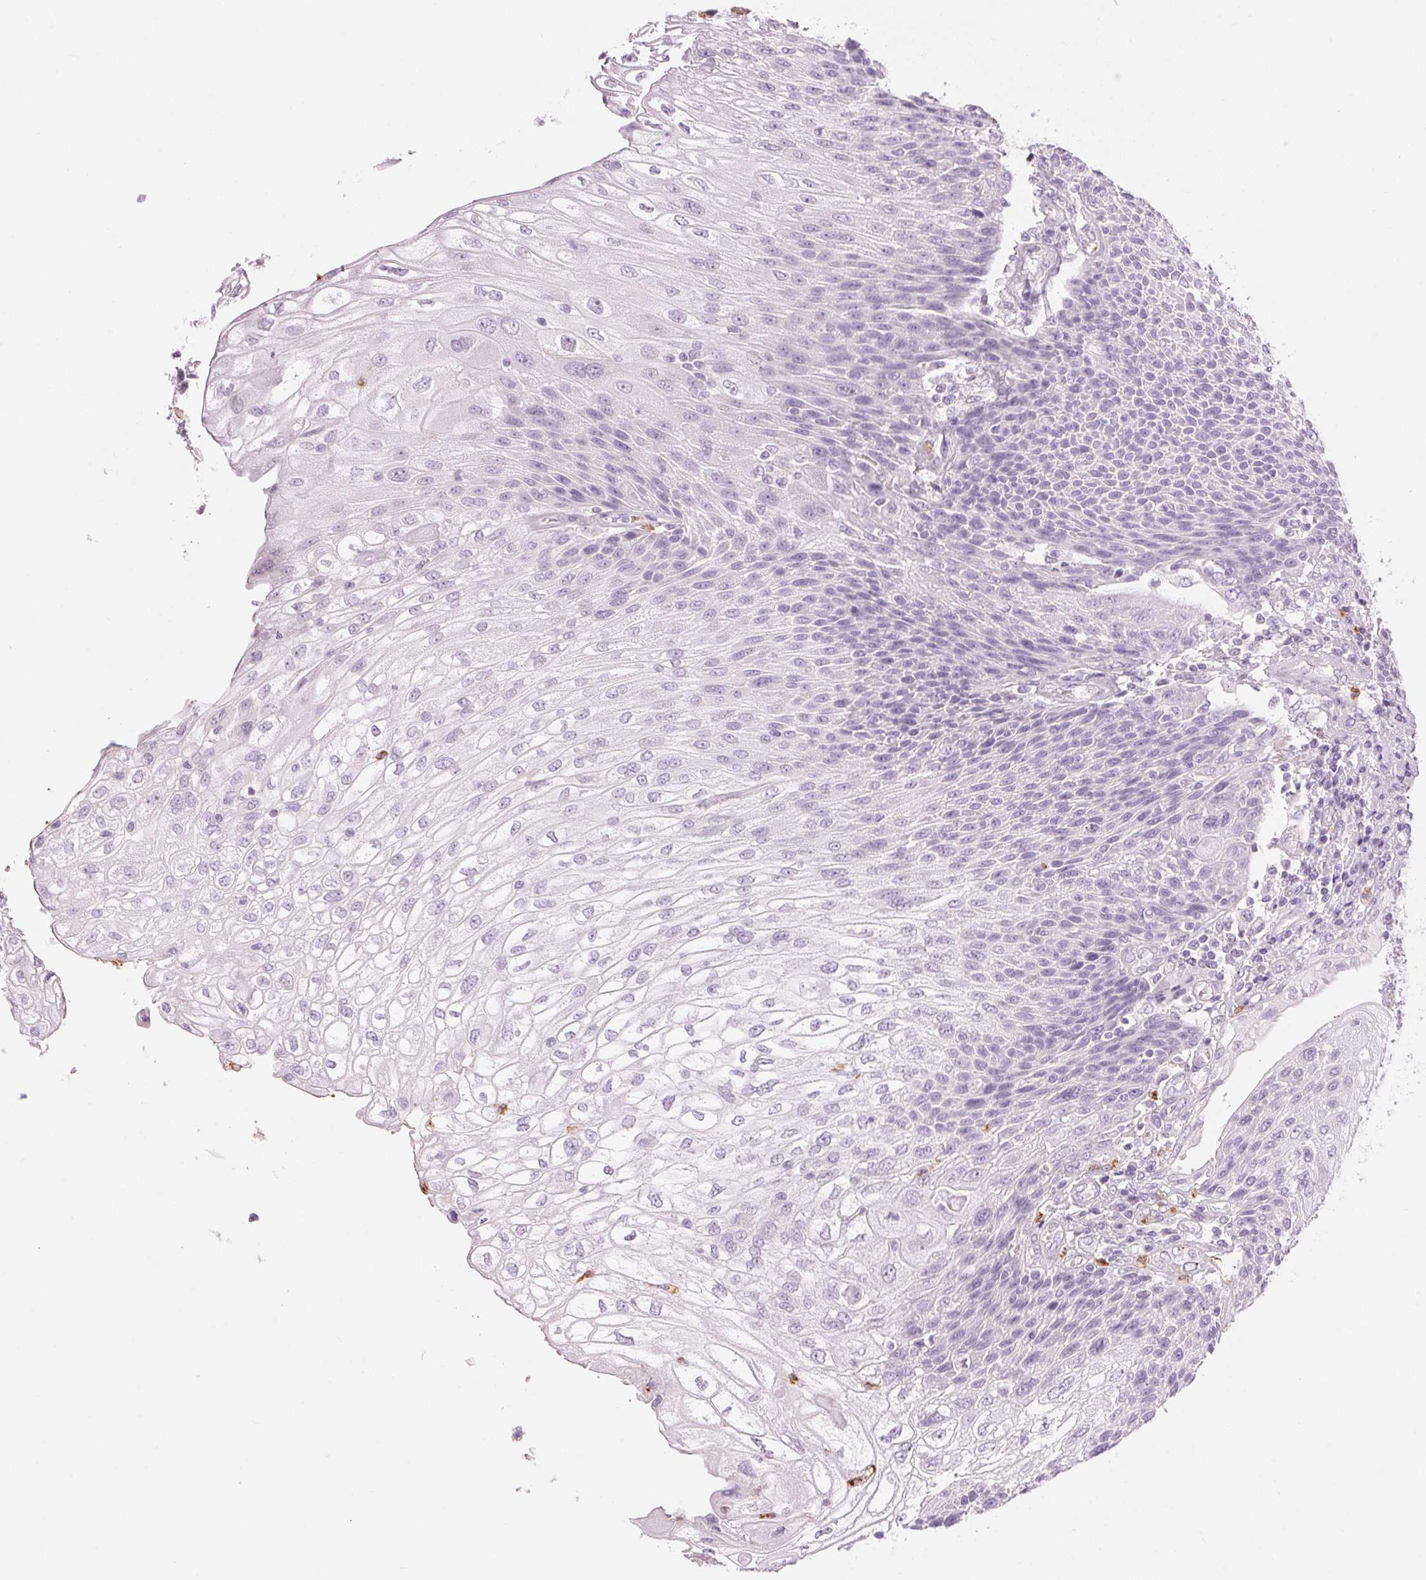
{"staining": {"intensity": "negative", "quantity": "none", "location": "none"}, "tissue": "urothelial cancer", "cell_type": "Tumor cells", "image_type": "cancer", "snomed": [{"axis": "morphology", "description": "Urothelial carcinoma, High grade"}, {"axis": "topography", "description": "Urinary bladder"}], "caption": "DAB (3,3'-diaminobenzidine) immunohistochemical staining of urothelial cancer shows no significant expression in tumor cells.", "gene": "KLK7", "patient": {"sex": "female", "age": 70}}